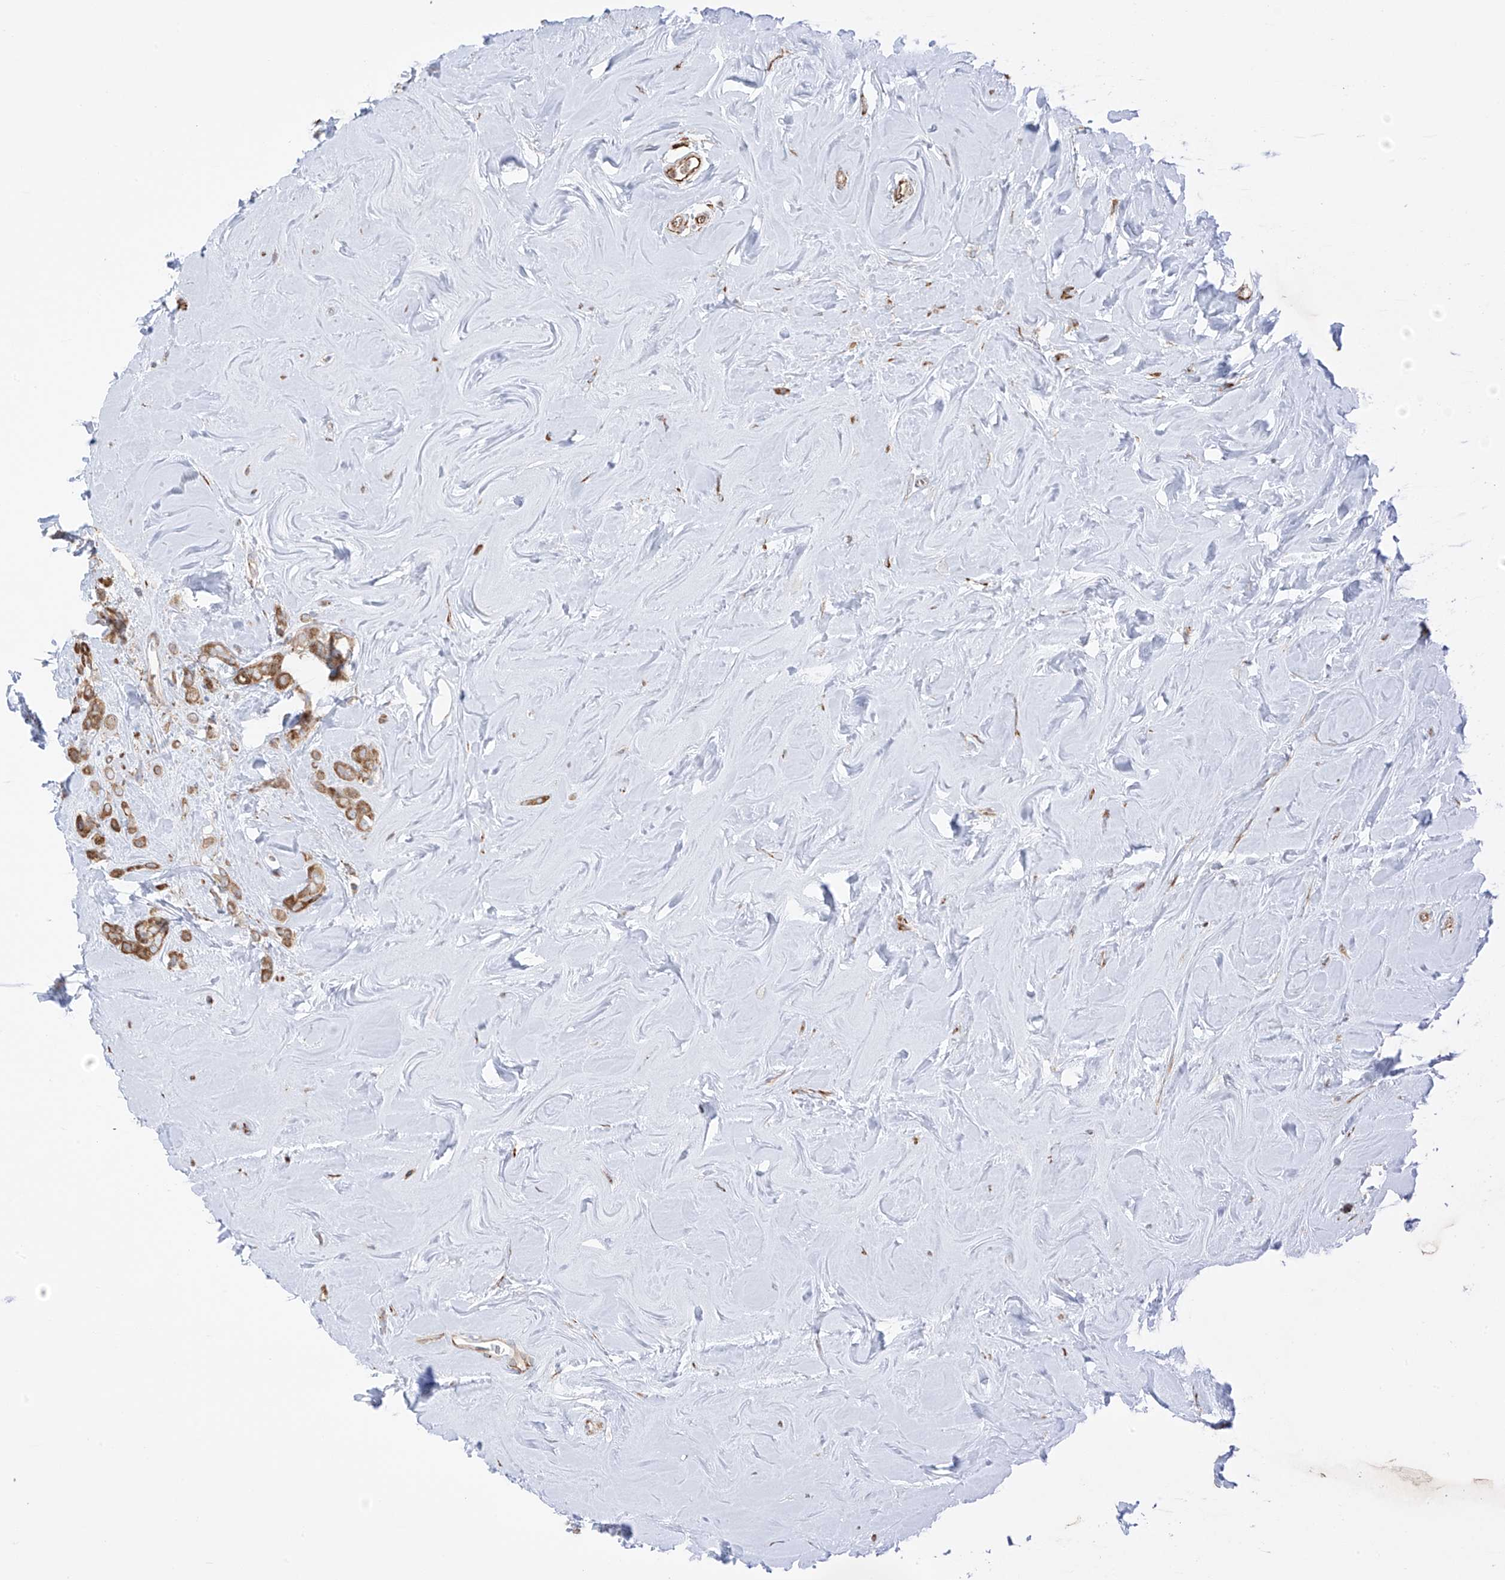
{"staining": {"intensity": "moderate", "quantity": ">75%", "location": "cytoplasmic/membranous"}, "tissue": "breast cancer", "cell_type": "Tumor cells", "image_type": "cancer", "snomed": [{"axis": "morphology", "description": "Lobular carcinoma"}, {"axis": "topography", "description": "Breast"}], "caption": "Immunohistochemical staining of breast cancer (lobular carcinoma) demonstrates moderate cytoplasmic/membranous protein positivity in about >75% of tumor cells.", "gene": "XKR3", "patient": {"sex": "female", "age": 47}}